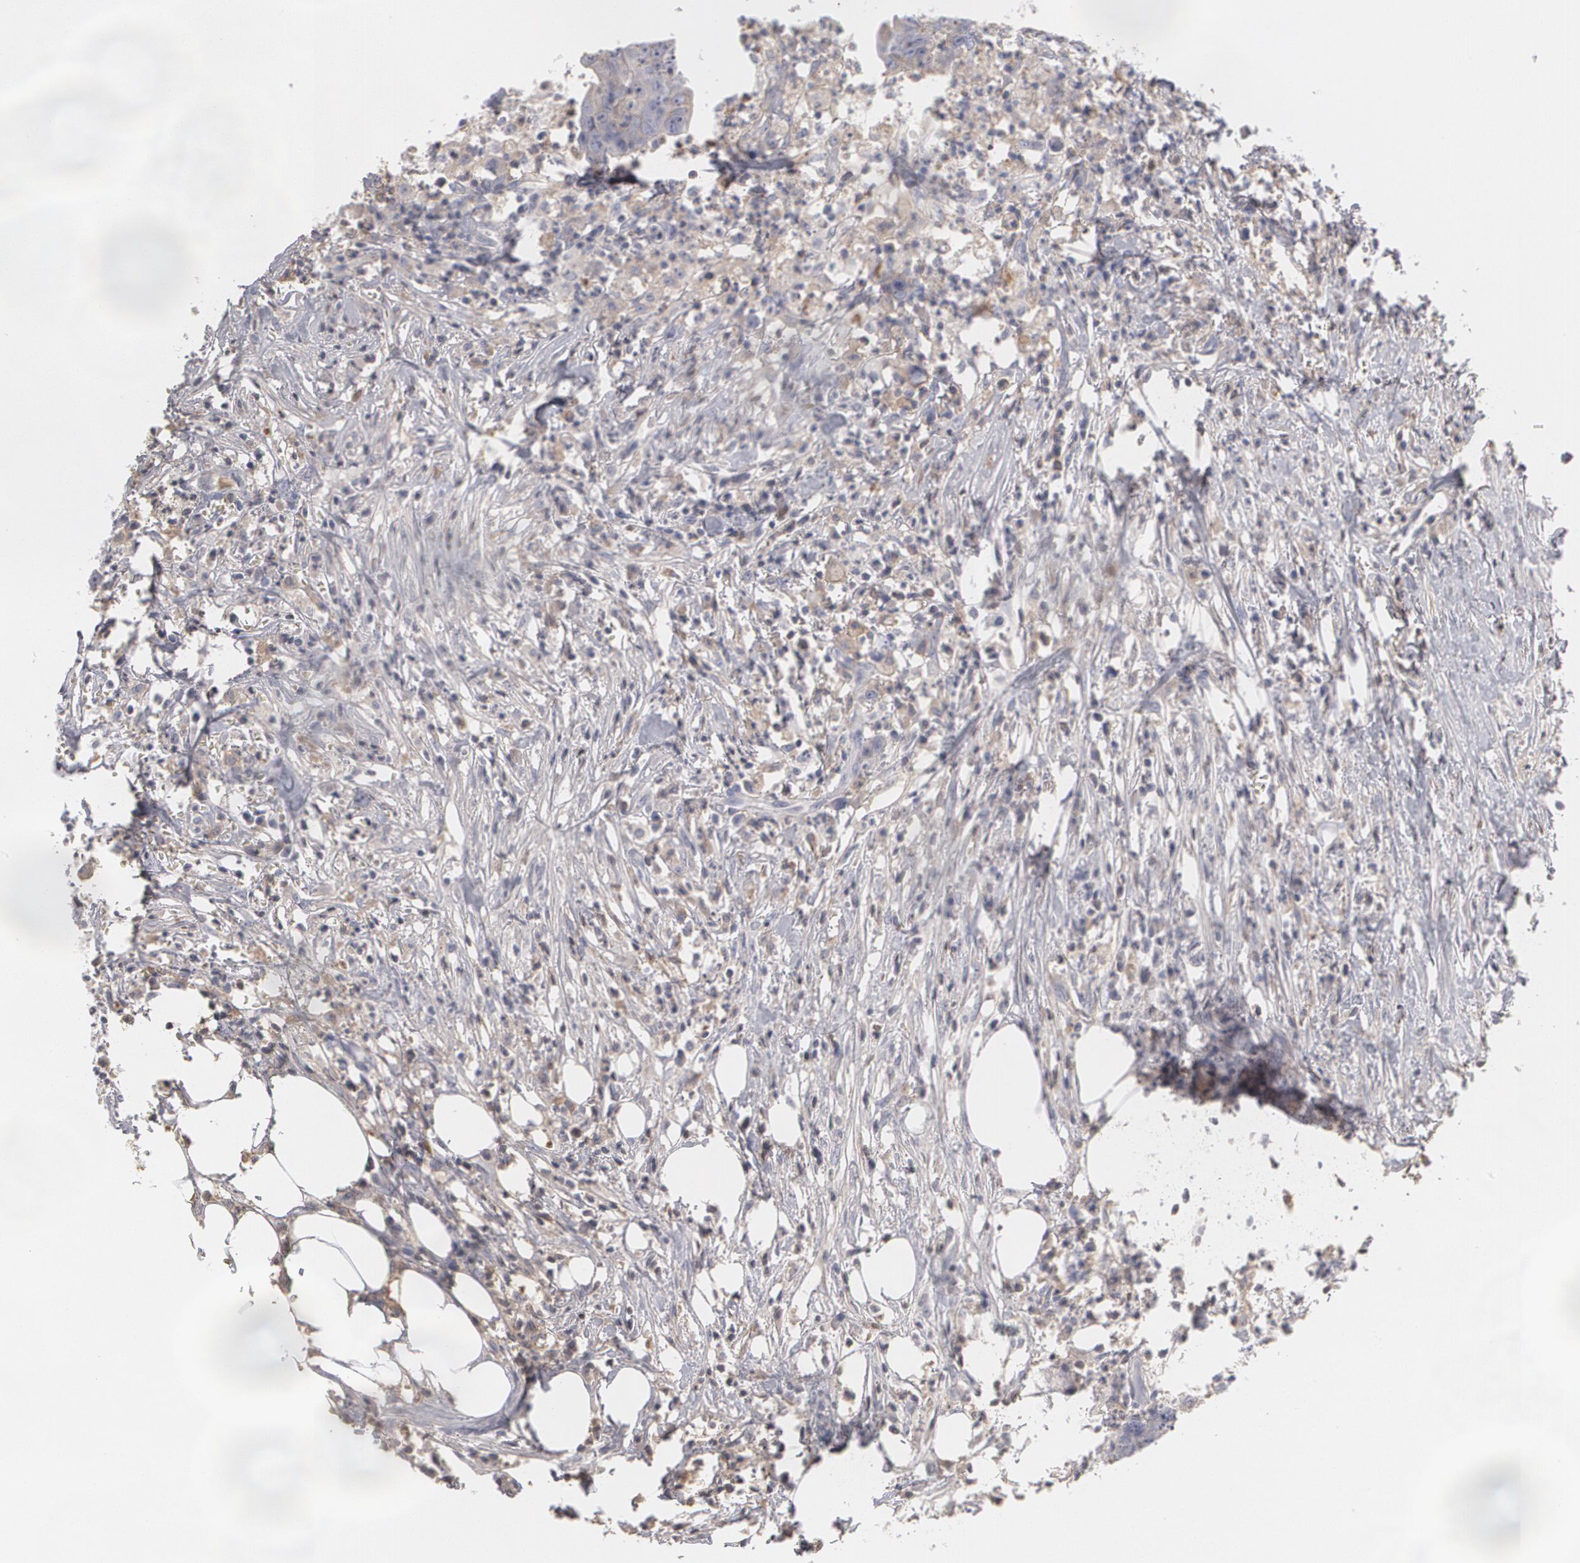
{"staining": {"intensity": "negative", "quantity": "none", "location": "none"}, "tissue": "colorectal cancer", "cell_type": "Tumor cells", "image_type": "cancer", "snomed": [{"axis": "morphology", "description": "Adenocarcinoma, NOS"}, {"axis": "topography", "description": "Colon"}], "caption": "A high-resolution histopathology image shows immunohistochemistry staining of colorectal cancer (adenocarcinoma), which demonstrates no significant expression in tumor cells.", "gene": "SERPINA1", "patient": {"sex": "male", "age": 55}}